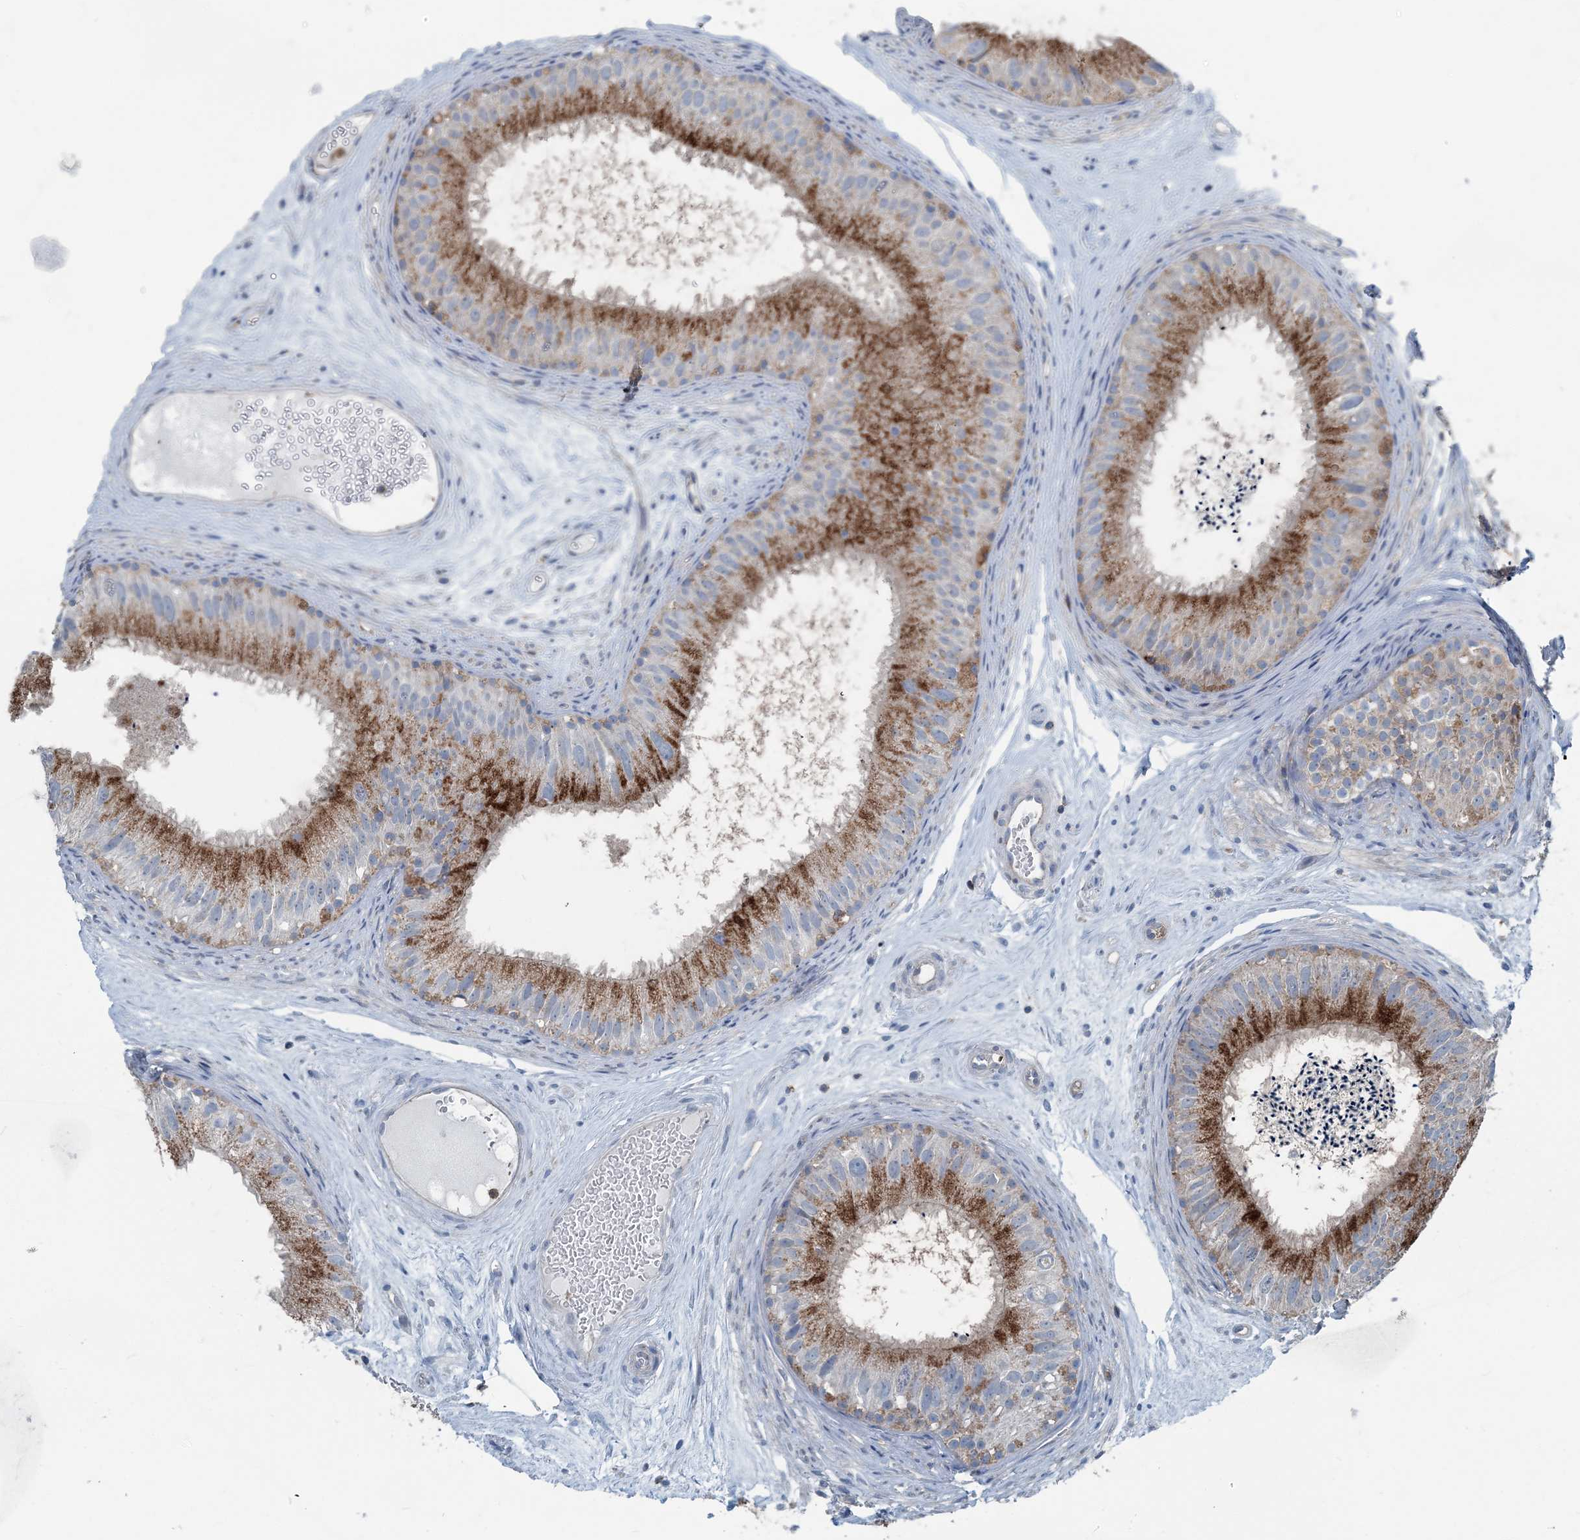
{"staining": {"intensity": "strong", "quantity": "25%-75%", "location": "cytoplasmic/membranous"}, "tissue": "epididymis", "cell_type": "Glandular cells", "image_type": "normal", "snomed": [{"axis": "morphology", "description": "Normal tissue, NOS"}, {"axis": "topography", "description": "Epididymis"}], "caption": "A brown stain highlights strong cytoplasmic/membranous expression of a protein in glandular cells of unremarkable epididymis.", "gene": "CFL1", "patient": {"sex": "male", "age": 77}}